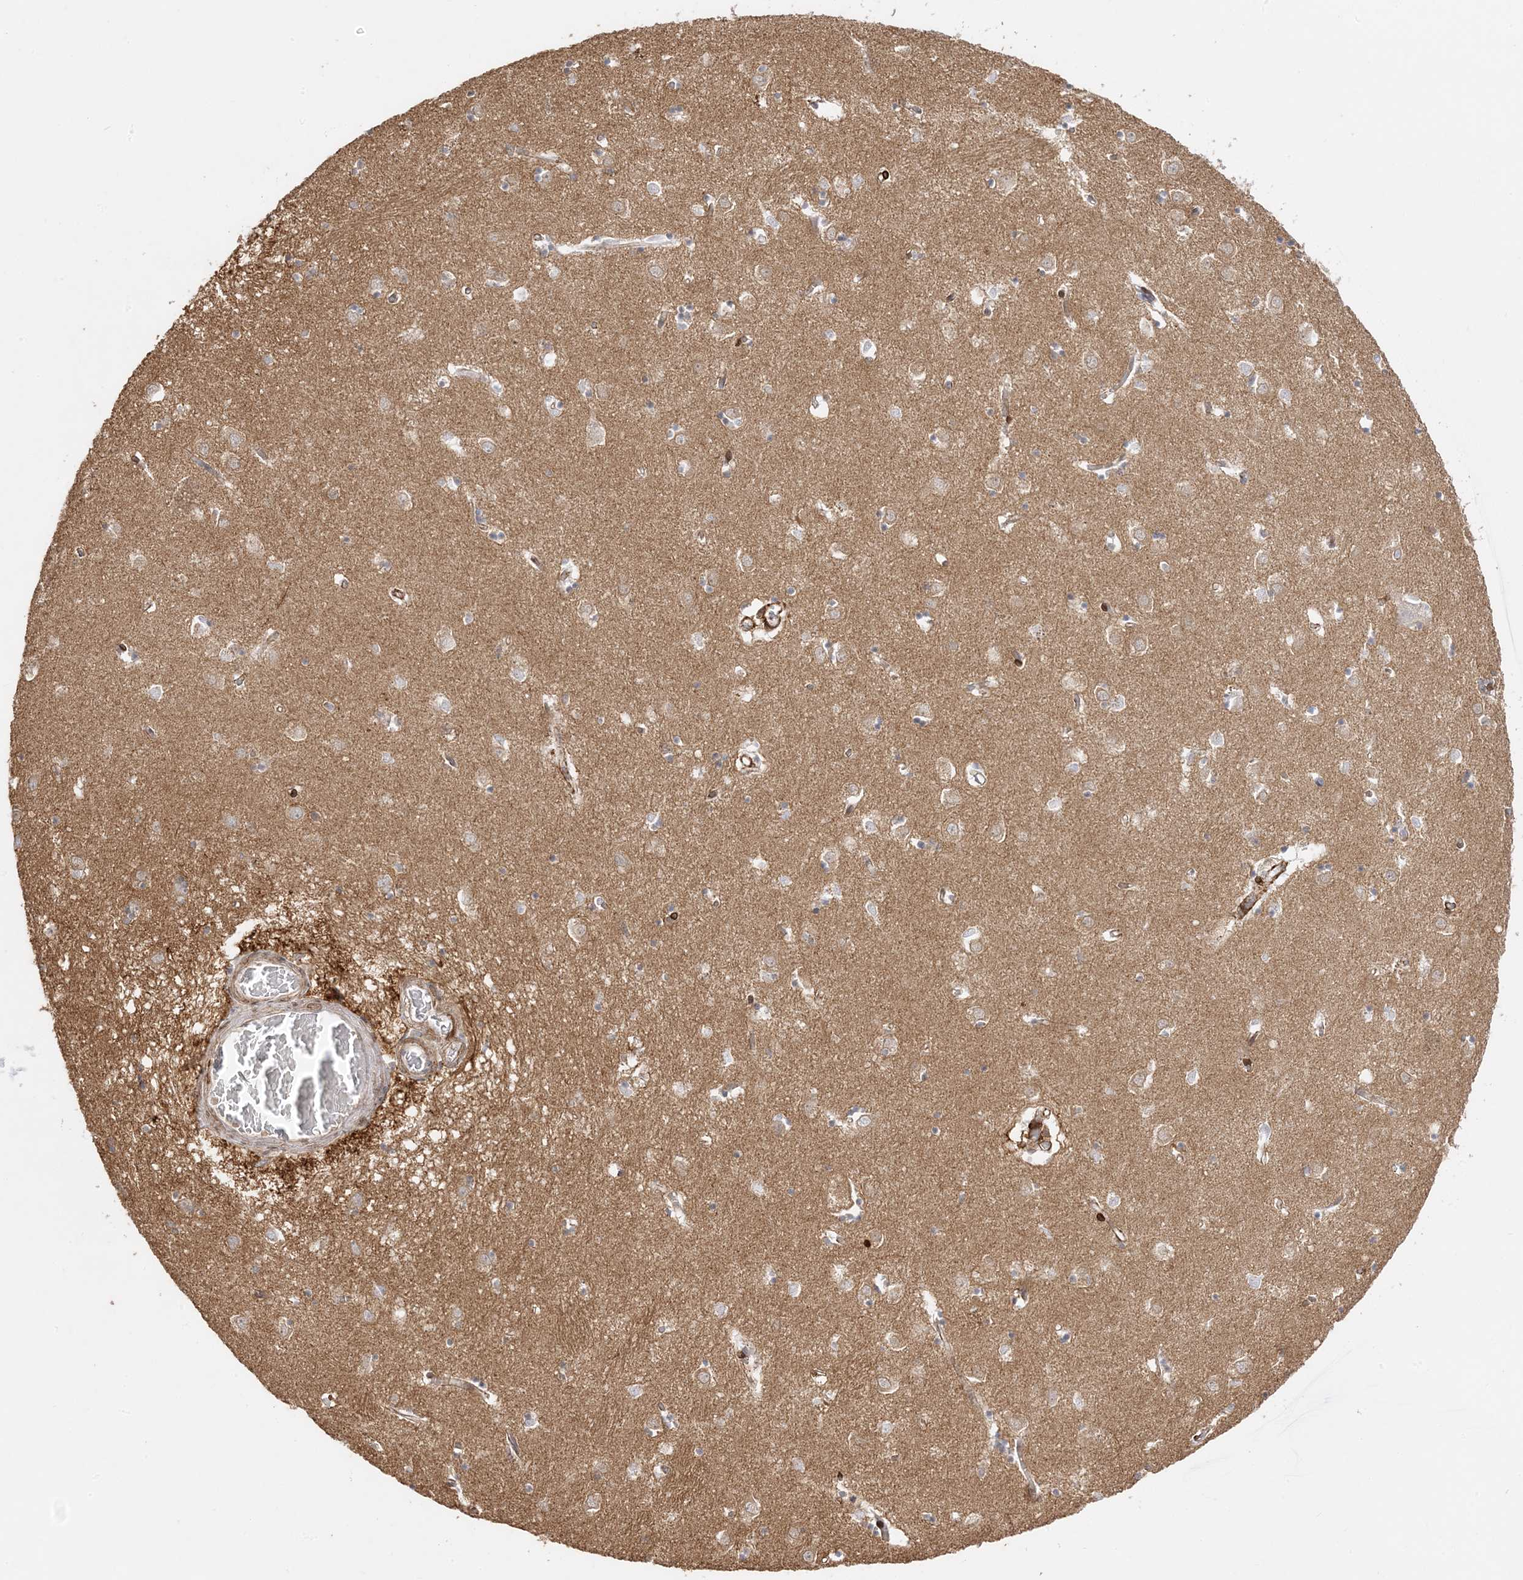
{"staining": {"intensity": "weak", "quantity": "<25%", "location": "cytoplasmic/membranous"}, "tissue": "caudate", "cell_type": "Glial cells", "image_type": "normal", "snomed": [{"axis": "morphology", "description": "Normal tissue, NOS"}, {"axis": "topography", "description": "Lateral ventricle wall"}], "caption": "This is a image of immunohistochemistry (IHC) staining of unremarkable caudate, which shows no positivity in glial cells. (DAB IHC visualized using brightfield microscopy, high magnification).", "gene": "C2CD2", "patient": {"sex": "male", "age": 70}}